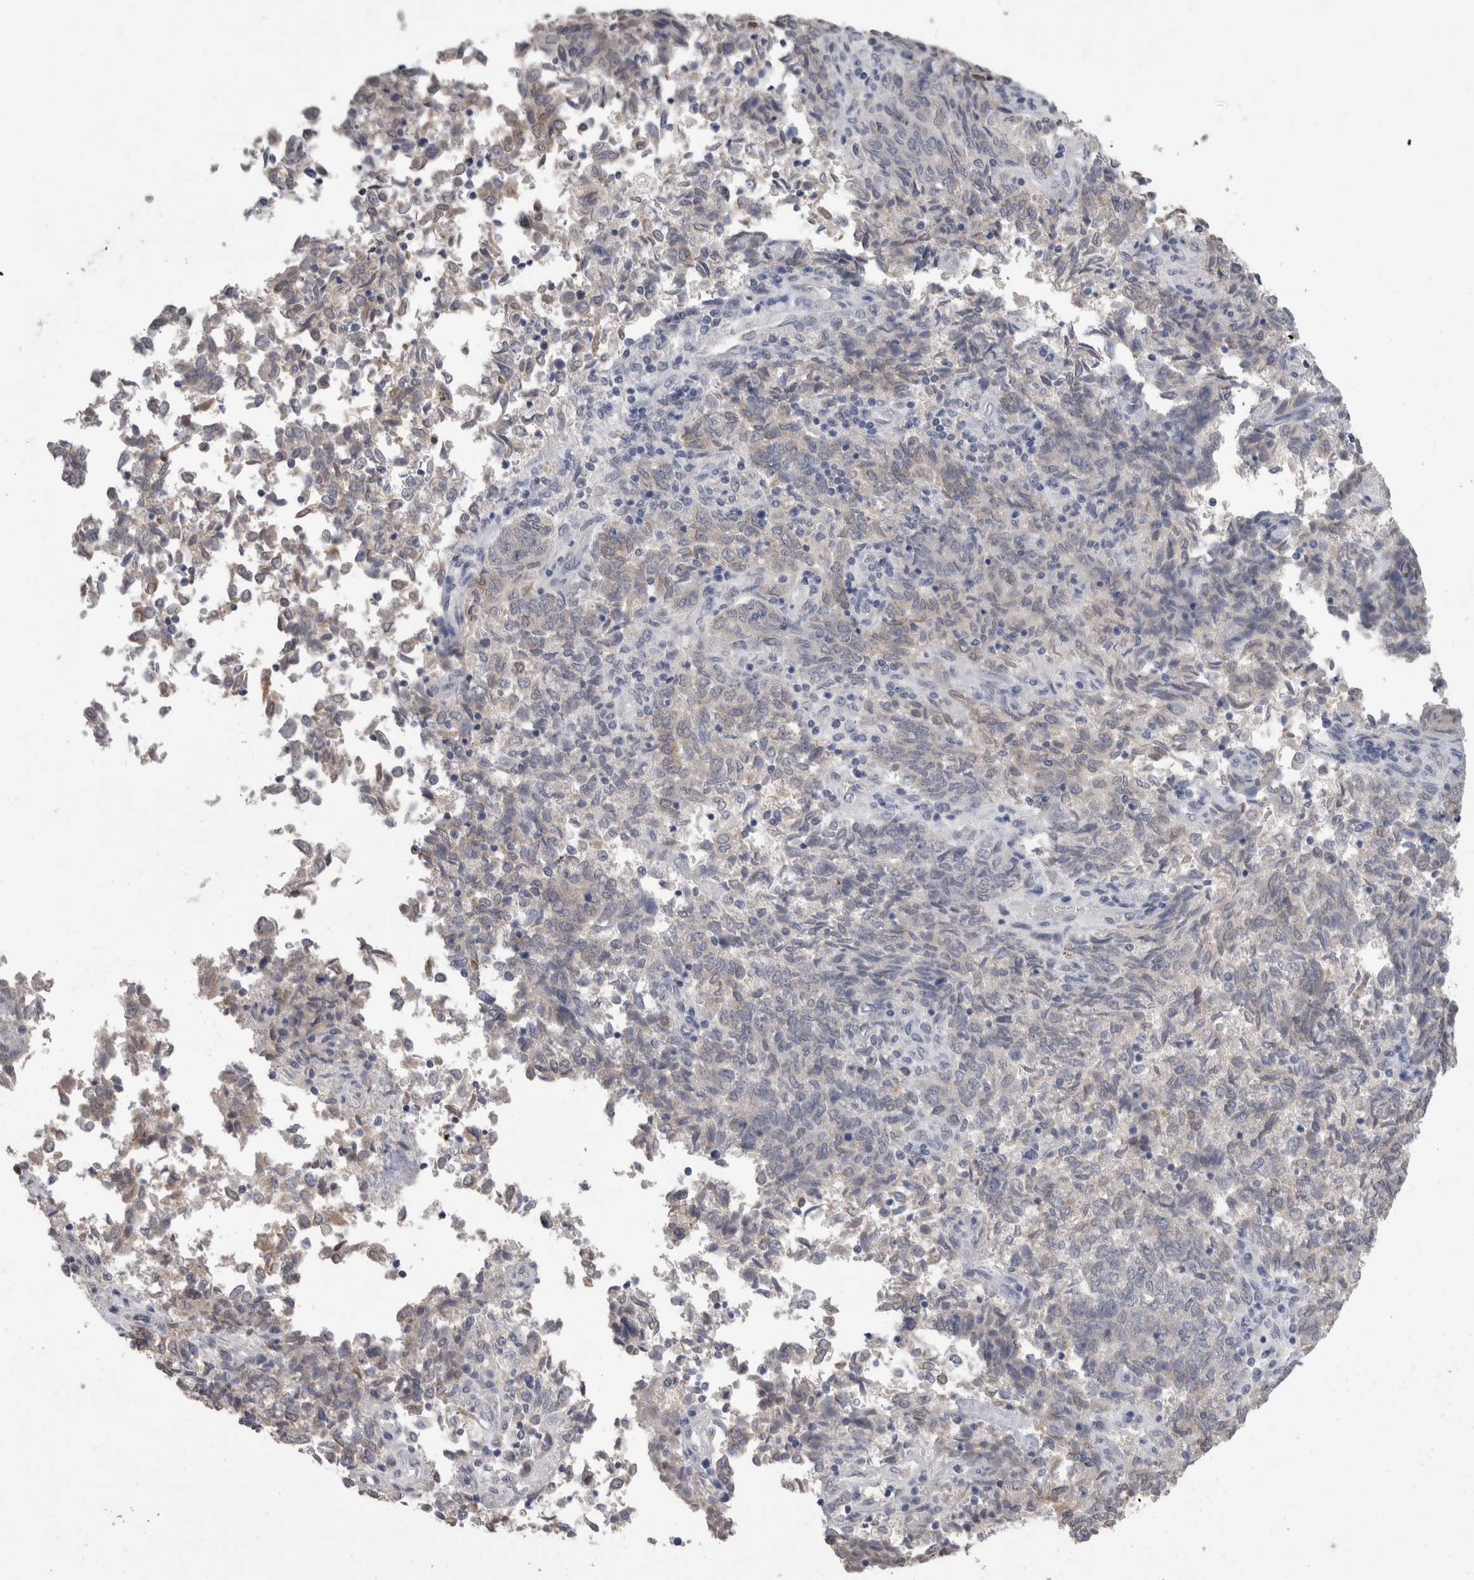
{"staining": {"intensity": "negative", "quantity": "none", "location": "none"}, "tissue": "endometrial cancer", "cell_type": "Tumor cells", "image_type": "cancer", "snomed": [{"axis": "morphology", "description": "Adenocarcinoma, NOS"}, {"axis": "topography", "description": "Endometrium"}], "caption": "Tumor cells are negative for brown protein staining in endometrial cancer (adenocarcinoma). (Brightfield microscopy of DAB (3,3'-diaminobenzidine) IHC at high magnification).", "gene": "FHOD3", "patient": {"sex": "female", "age": 80}}